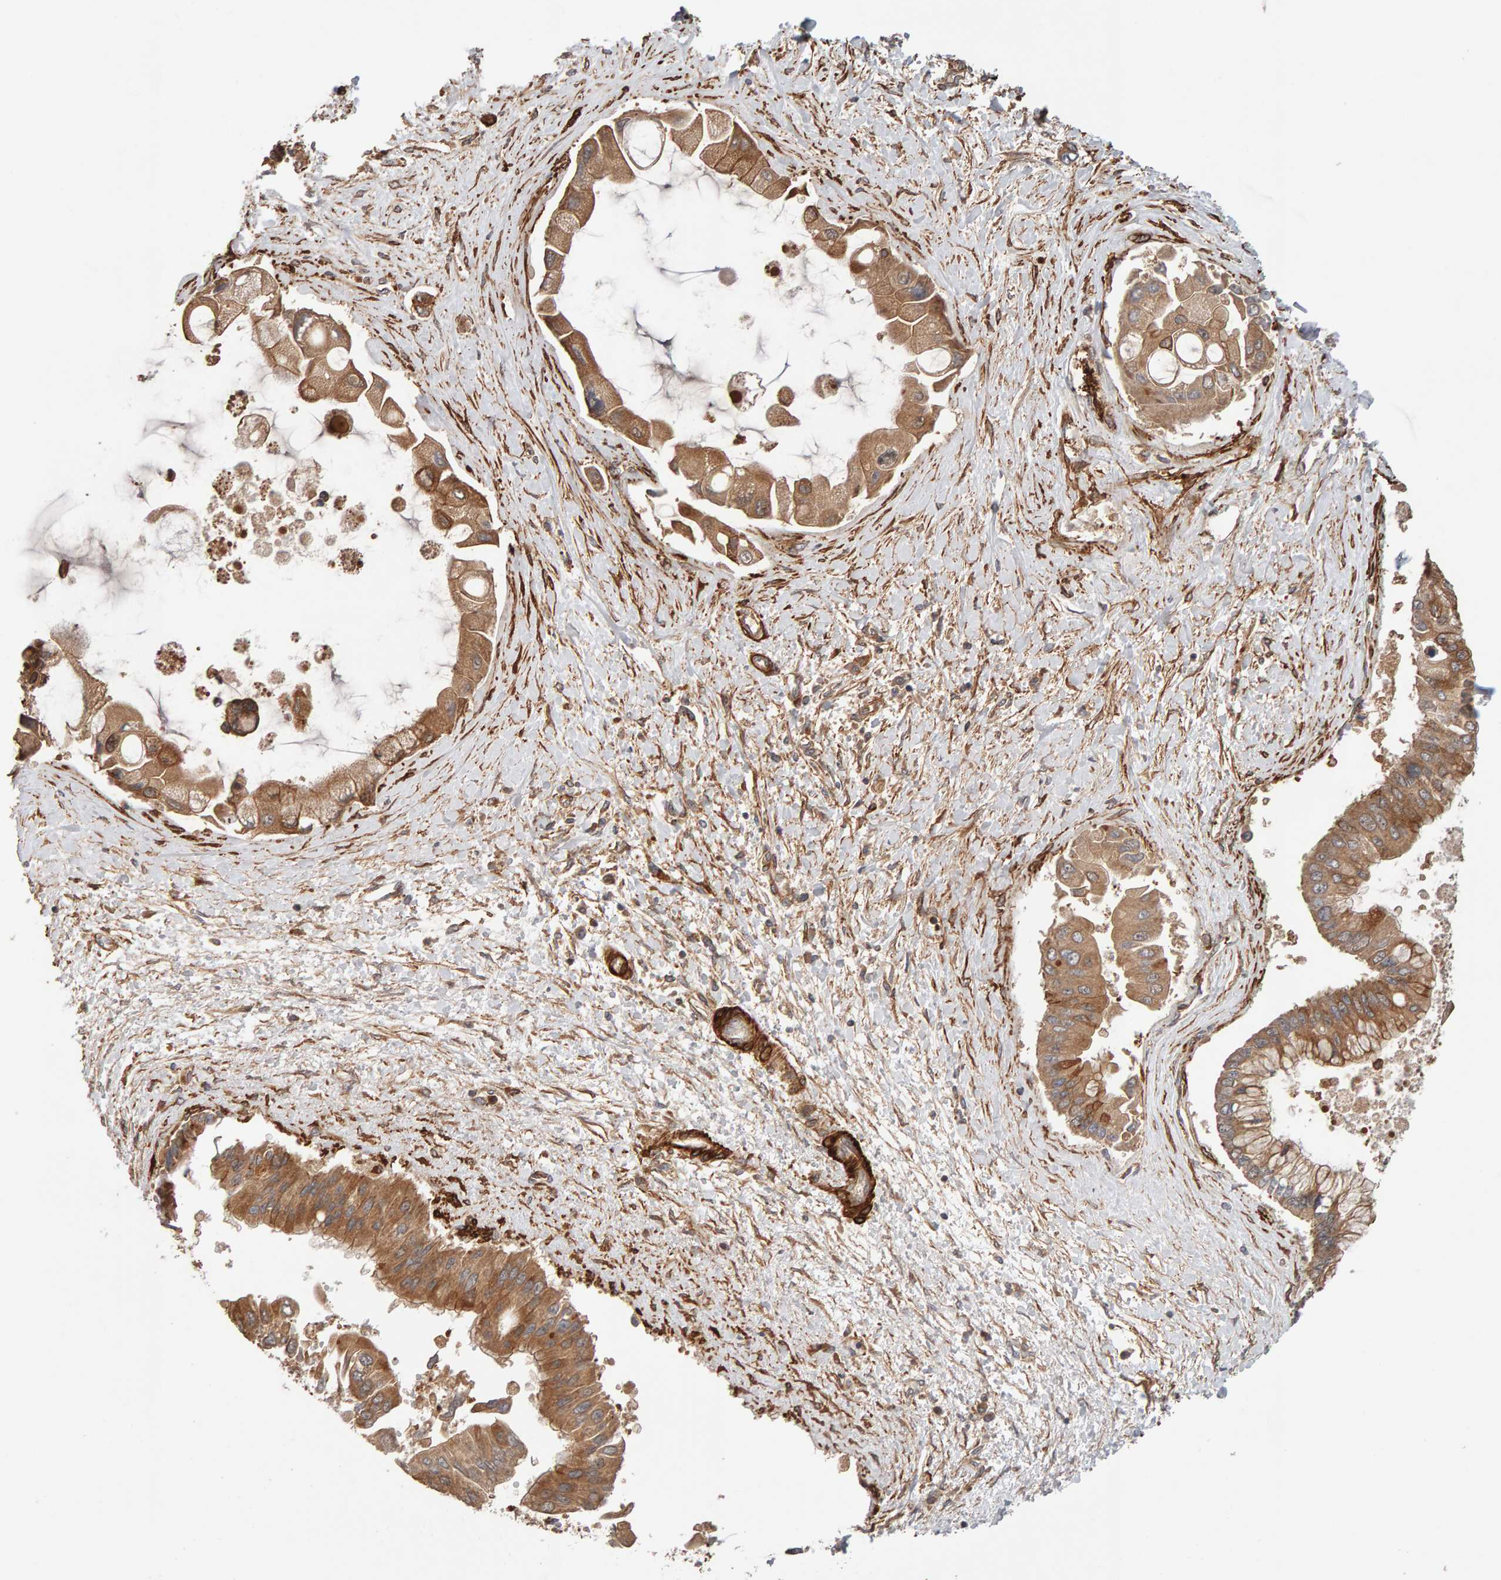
{"staining": {"intensity": "moderate", "quantity": ">75%", "location": "cytoplasmic/membranous"}, "tissue": "liver cancer", "cell_type": "Tumor cells", "image_type": "cancer", "snomed": [{"axis": "morphology", "description": "Cholangiocarcinoma"}, {"axis": "topography", "description": "Liver"}], "caption": "The histopathology image reveals a brown stain indicating the presence of a protein in the cytoplasmic/membranous of tumor cells in liver cholangiocarcinoma.", "gene": "SYNRG", "patient": {"sex": "male", "age": 50}}